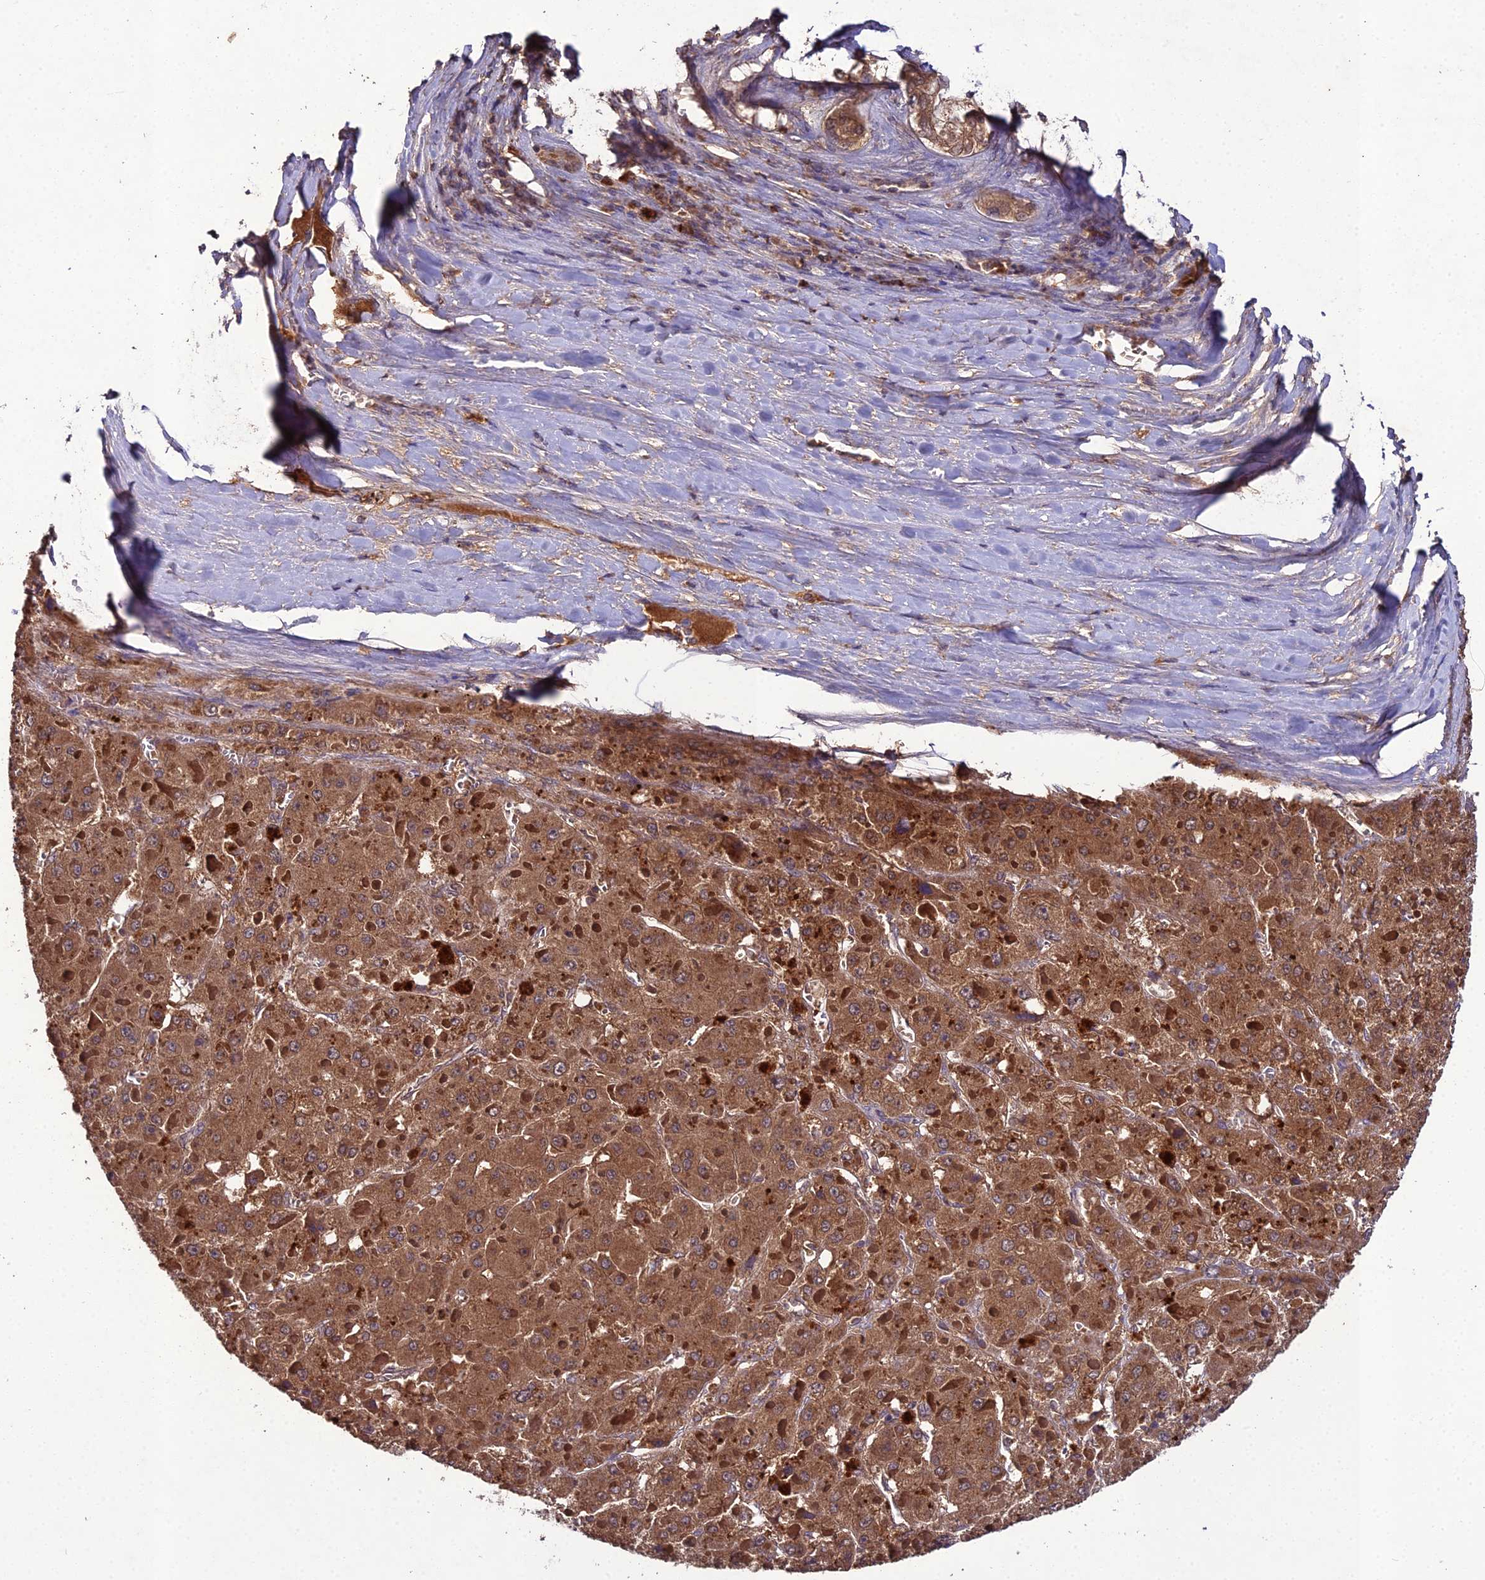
{"staining": {"intensity": "strong", "quantity": ">75%", "location": "cytoplasmic/membranous"}, "tissue": "liver cancer", "cell_type": "Tumor cells", "image_type": "cancer", "snomed": [{"axis": "morphology", "description": "Carcinoma, Hepatocellular, NOS"}, {"axis": "topography", "description": "Liver"}], "caption": "Brown immunohistochemical staining in liver cancer (hepatocellular carcinoma) displays strong cytoplasmic/membranous expression in approximately >75% of tumor cells.", "gene": "TMEM258", "patient": {"sex": "female", "age": 73}}